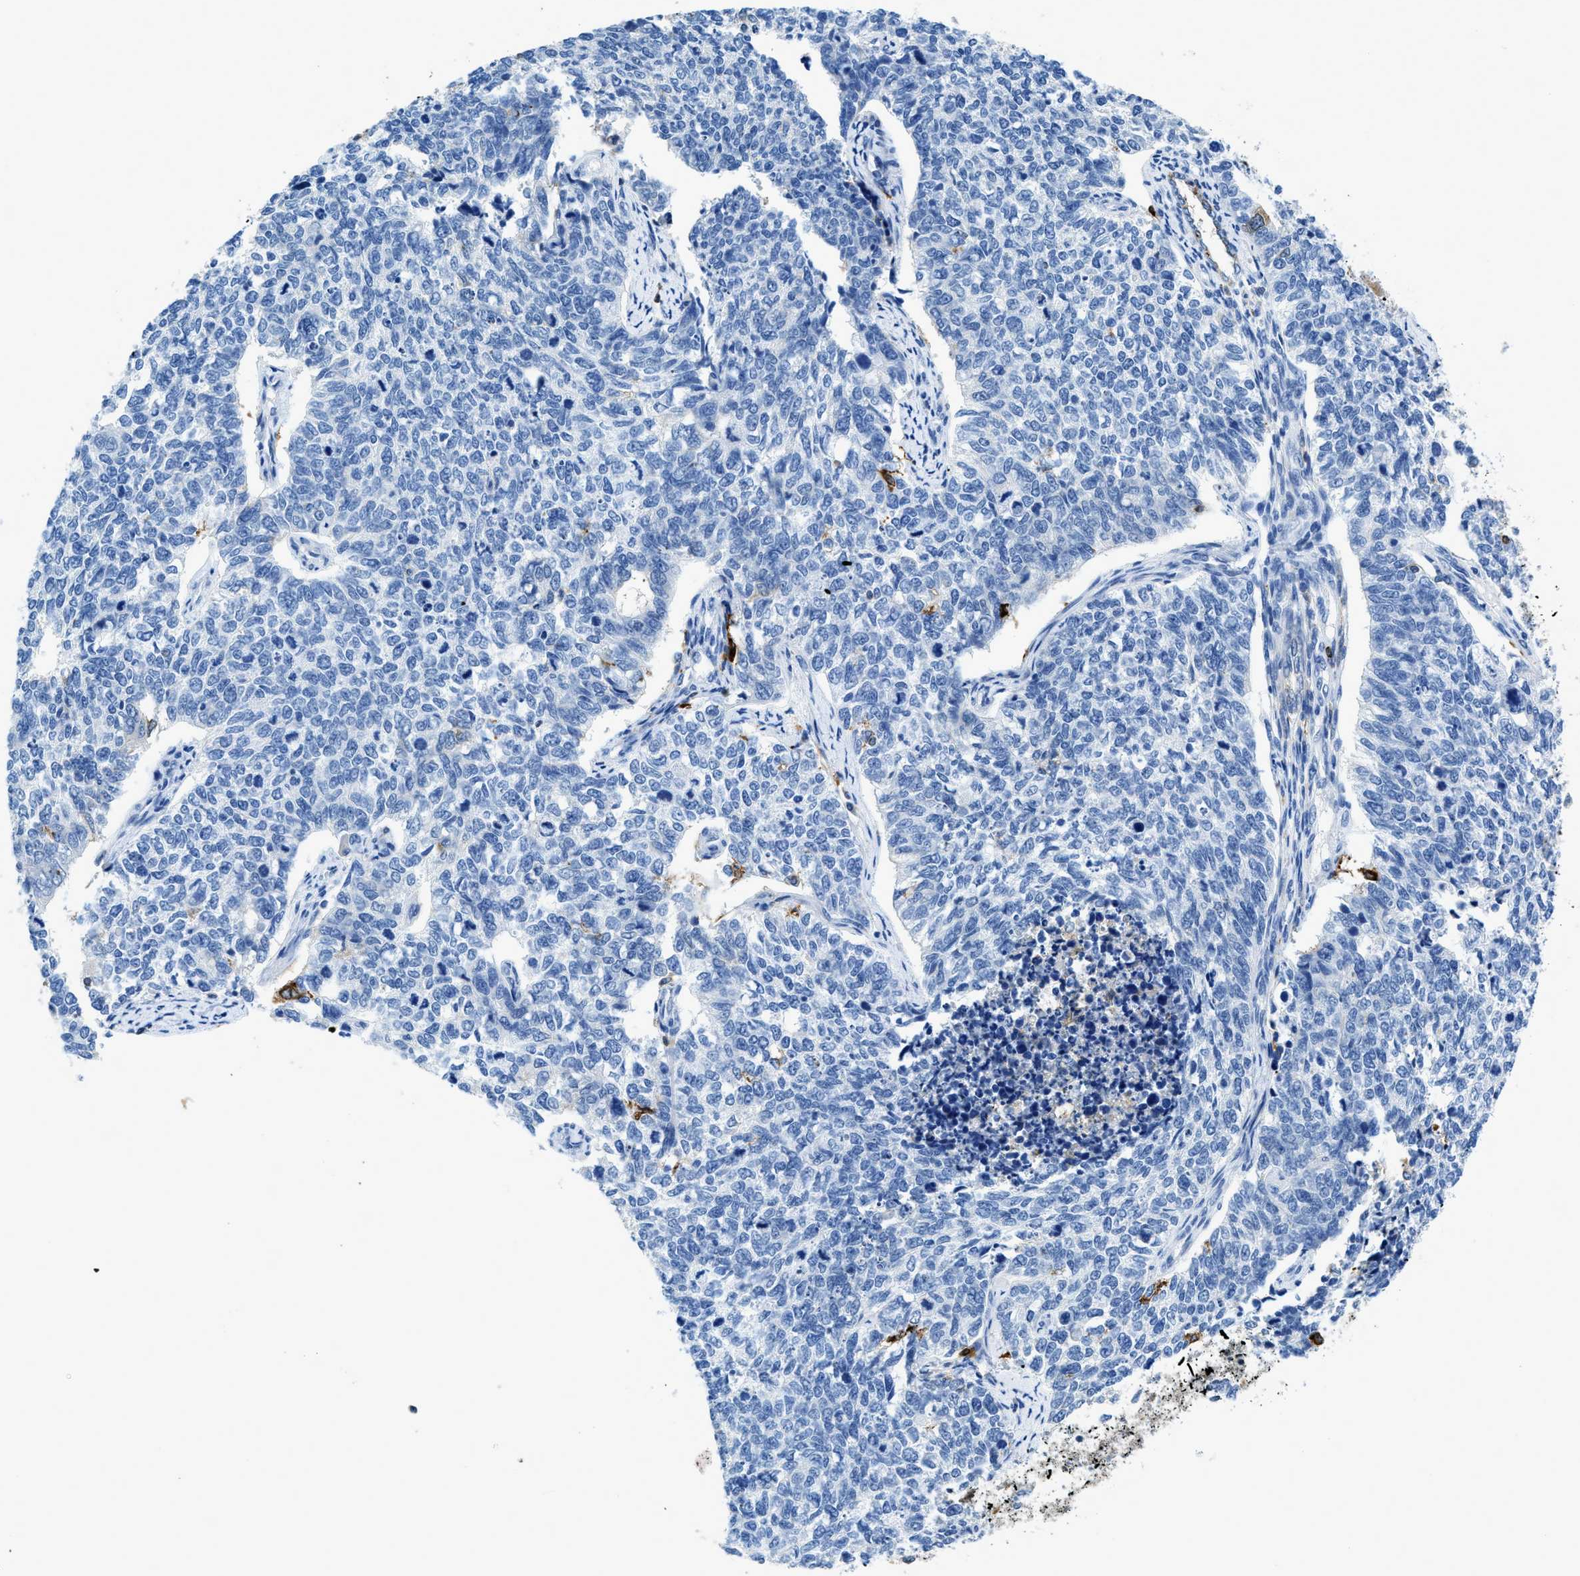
{"staining": {"intensity": "negative", "quantity": "none", "location": "none"}, "tissue": "cervical cancer", "cell_type": "Tumor cells", "image_type": "cancer", "snomed": [{"axis": "morphology", "description": "Squamous cell carcinoma, NOS"}, {"axis": "topography", "description": "Cervix"}], "caption": "Histopathology image shows no significant protein positivity in tumor cells of squamous cell carcinoma (cervical).", "gene": "CD226", "patient": {"sex": "female", "age": 63}}